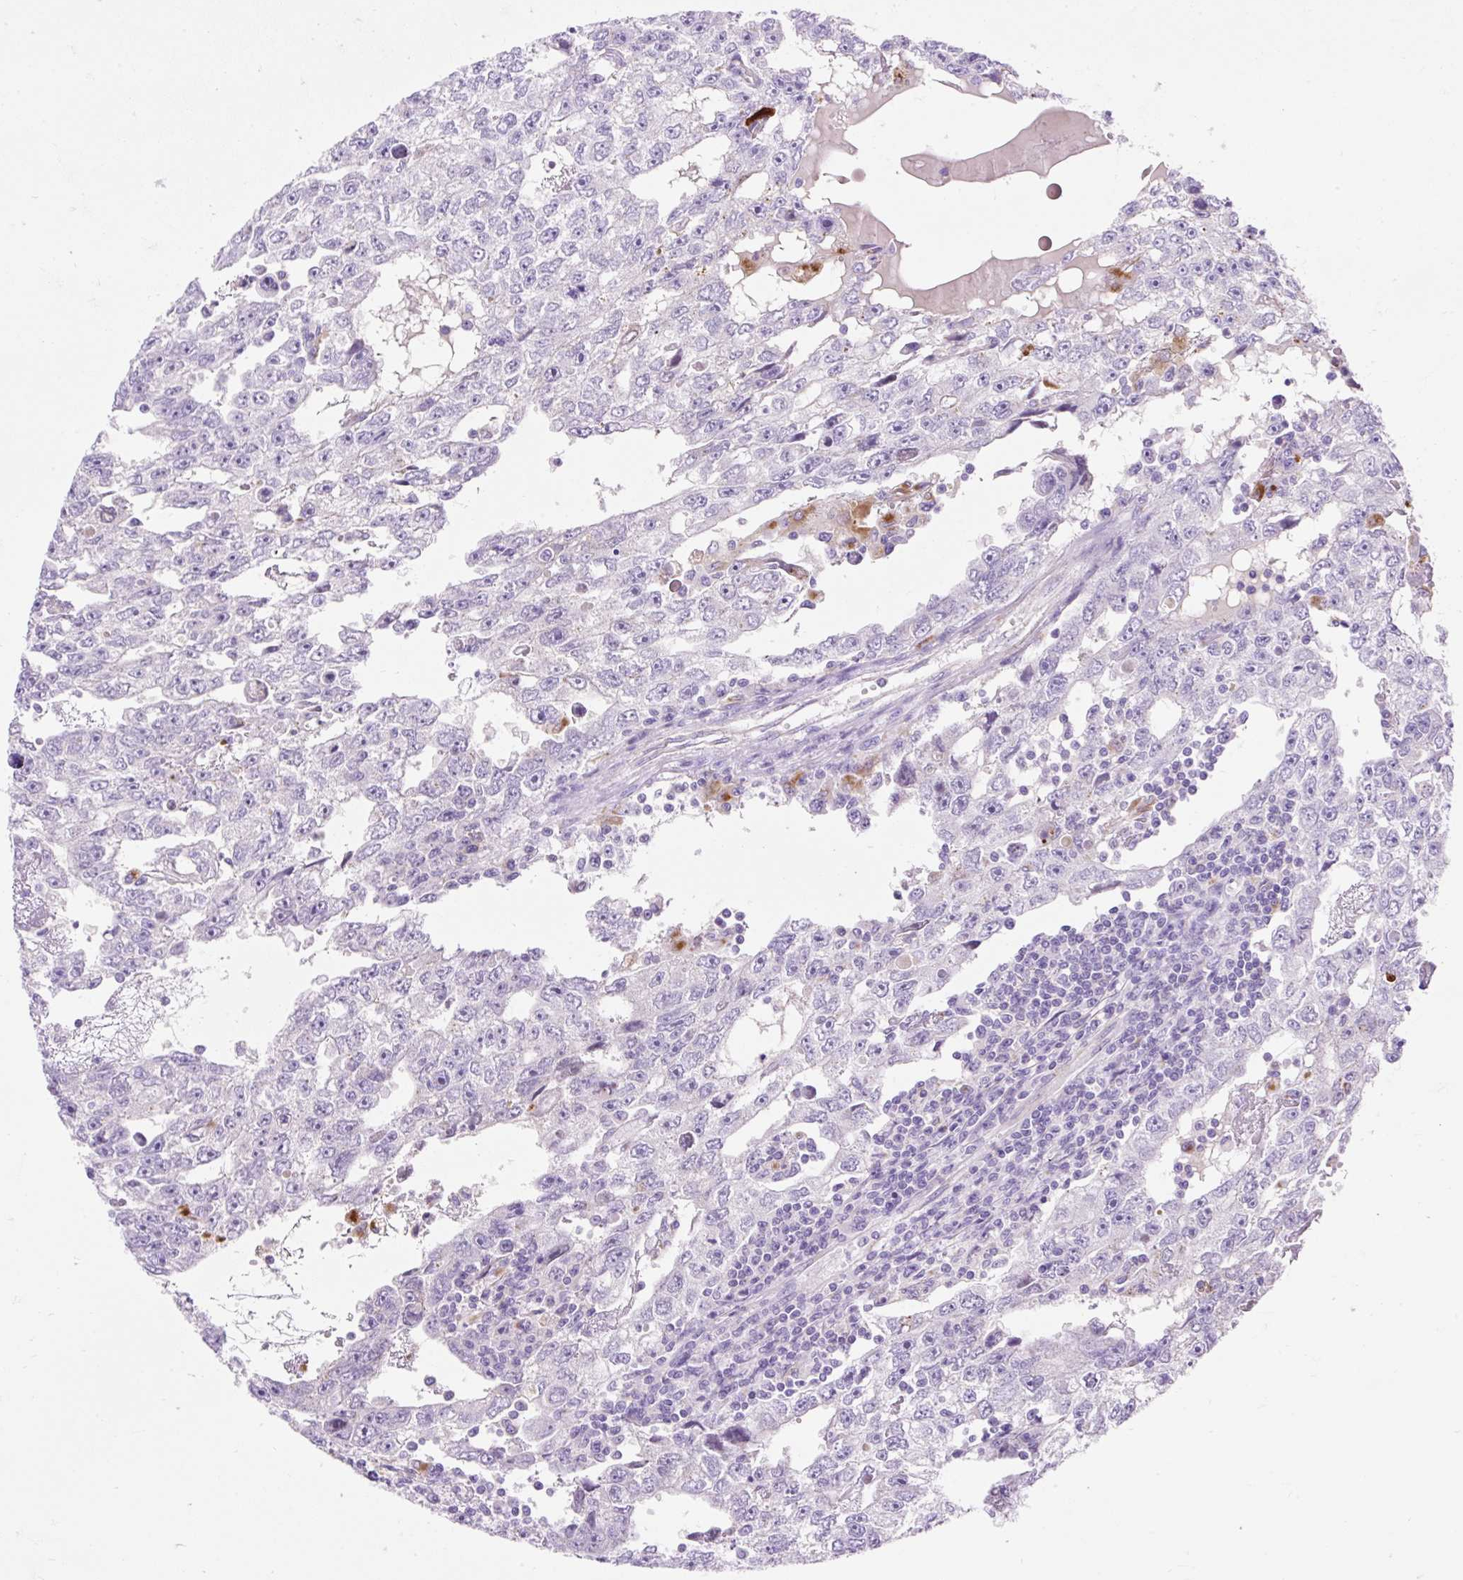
{"staining": {"intensity": "negative", "quantity": "none", "location": "none"}, "tissue": "testis cancer", "cell_type": "Tumor cells", "image_type": "cancer", "snomed": [{"axis": "morphology", "description": "Carcinoma, Embryonal, NOS"}, {"axis": "topography", "description": "Testis"}], "caption": "Immunohistochemical staining of human embryonal carcinoma (testis) reveals no significant expression in tumor cells.", "gene": "HEXB", "patient": {"sex": "male", "age": 20}}